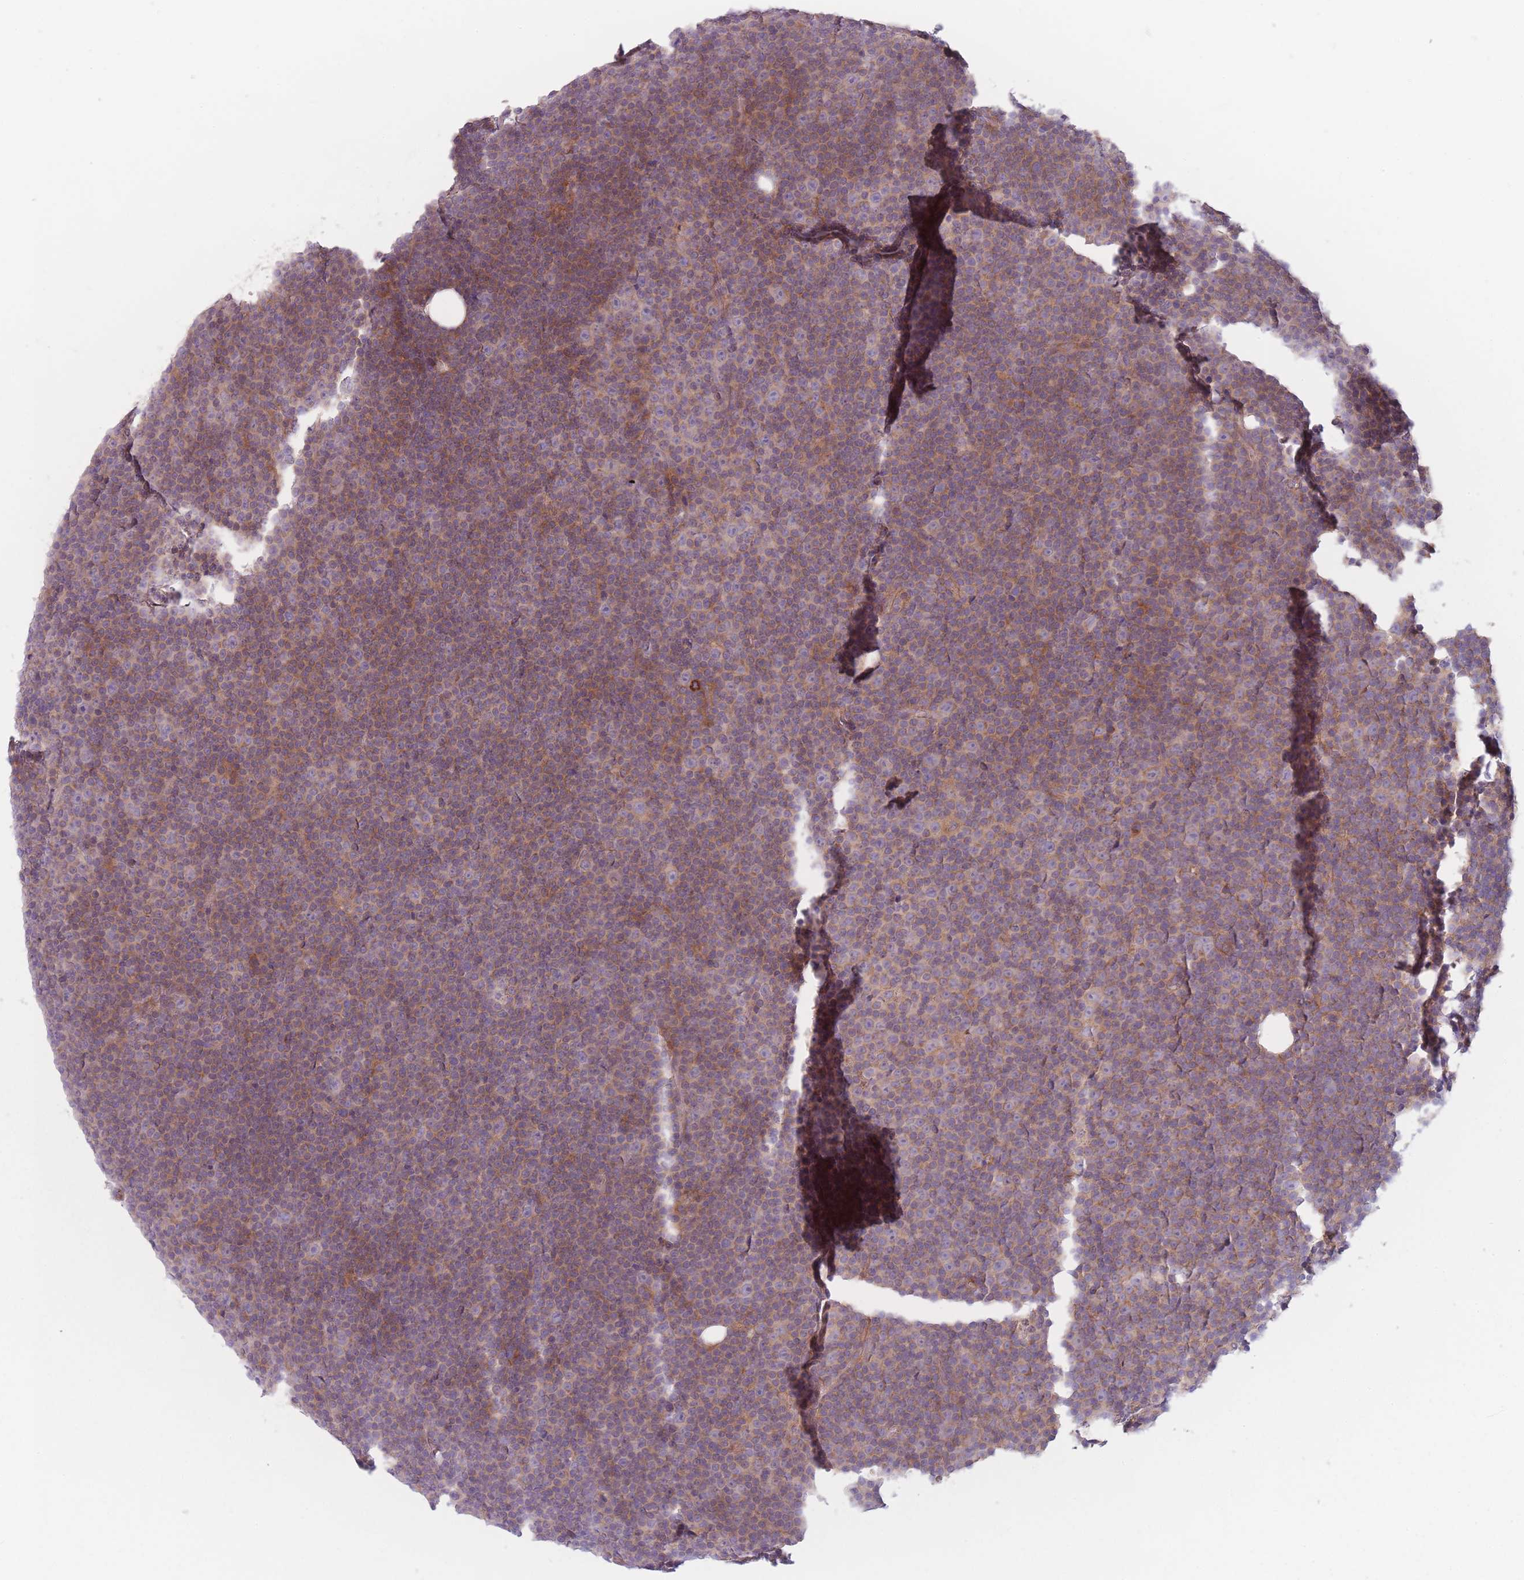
{"staining": {"intensity": "moderate", "quantity": "<25%", "location": "cytoplasmic/membranous"}, "tissue": "lymphoma", "cell_type": "Tumor cells", "image_type": "cancer", "snomed": [{"axis": "morphology", "description": "Malignant lymphoma, non-Hodgkin's type, Low grade"}, {"axis": "topography", "description": "Lymph node"}], "caption": "An image of lymphoma stained for a protein displays moderate cytoplasmic/membranous brown staining in tumor cells. (Stains: DAB in brown, nuclei in blue, Microscopy: brightfield microscopy at high magnification).", "gene": "NT5DC2", "patient": {"sex": "female", "age": 67}}